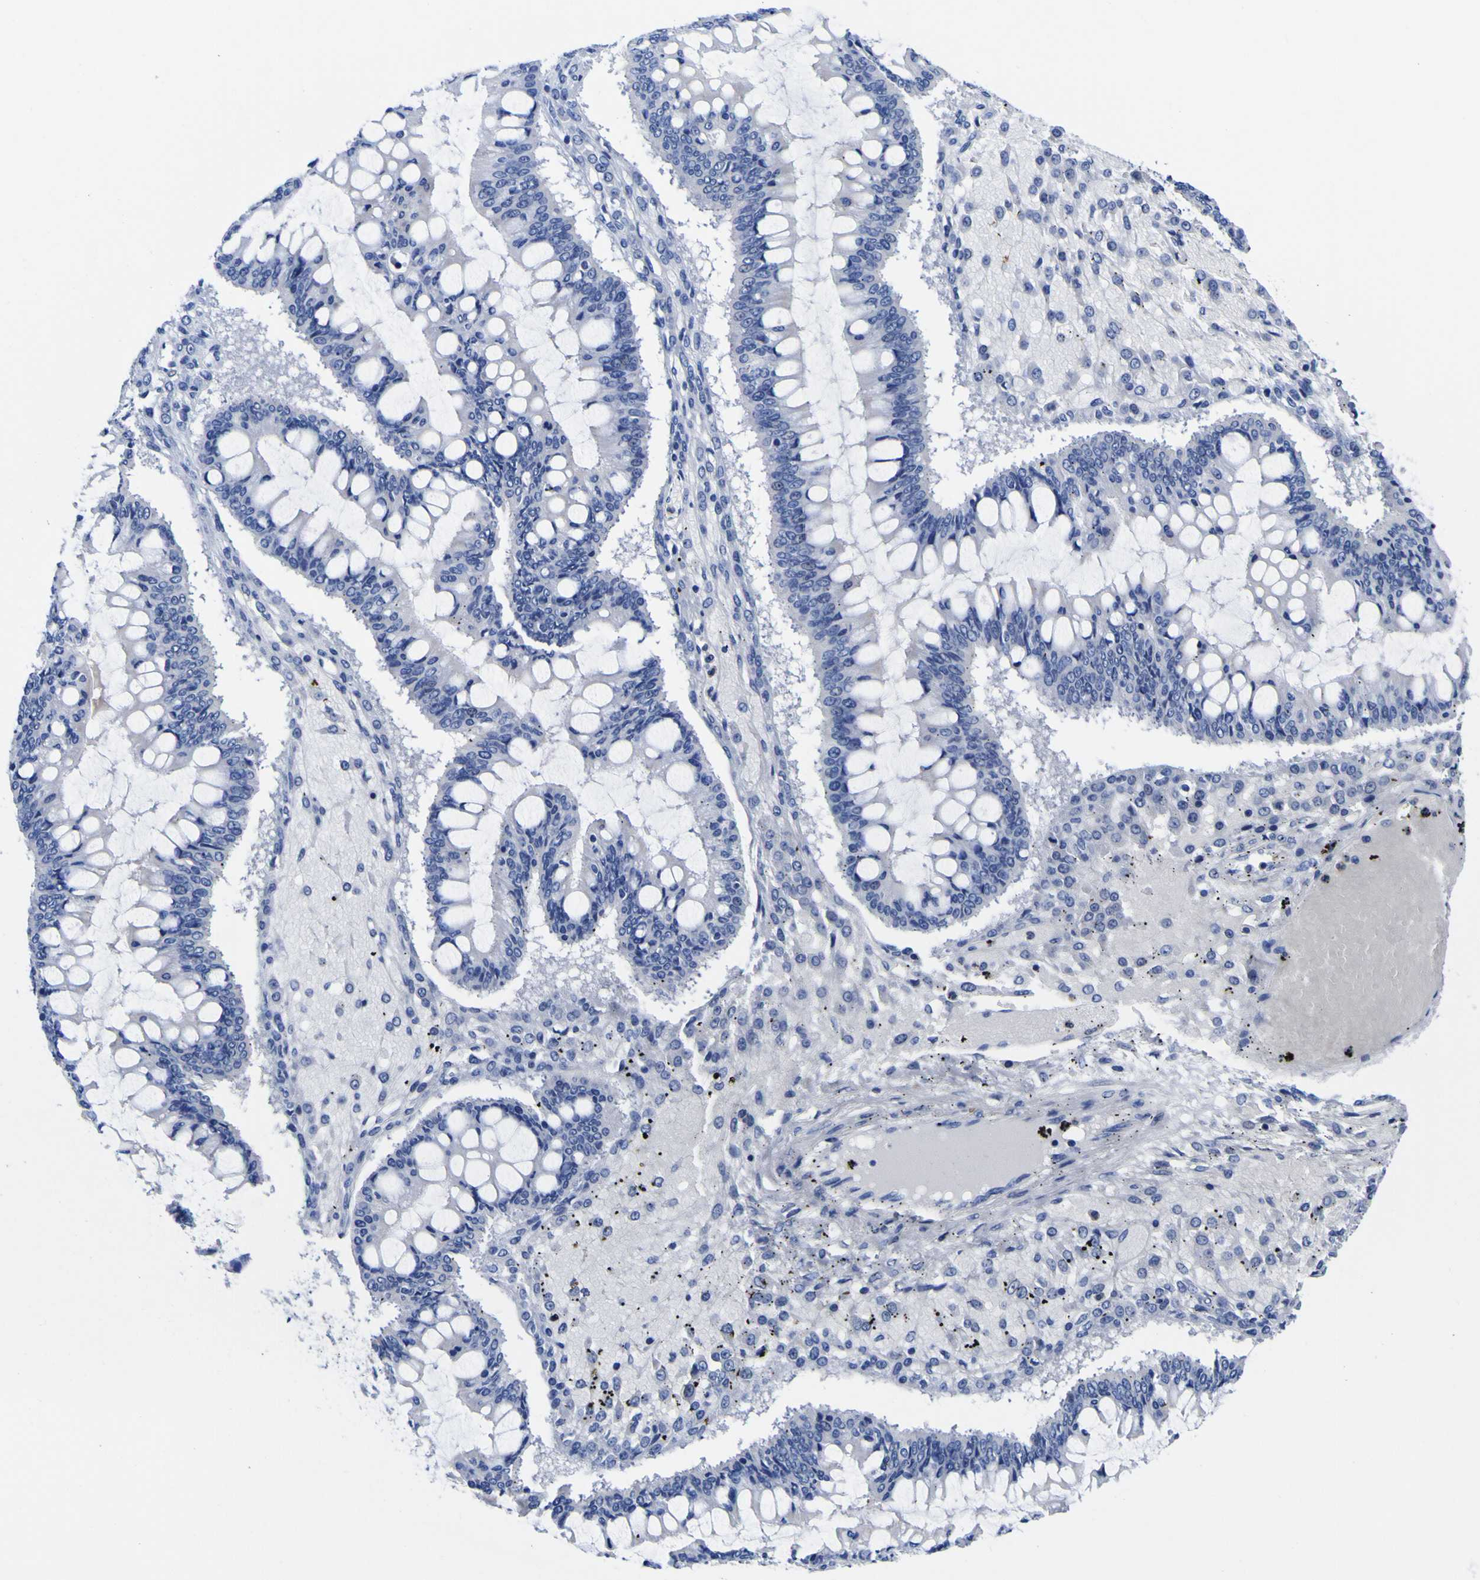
{"staining": {"intensity": "negative", "quantity": "none", "location": "none"}, "tissue": "ovarian cancer", "cell_type": "Tumor cells", "image_type": "cancer", "snomed": [{"axis": "morphology", "description": "Cystadenocarcinoma, mucinous, NOS"}, {"axis": "topography", "description": "Ovary"}], "caption": "Tumor cells are negative for protein expression in human ovarian cancer.", "gene": "HLA-DQA1", "patient": {"sex": "female", "age": 73}}